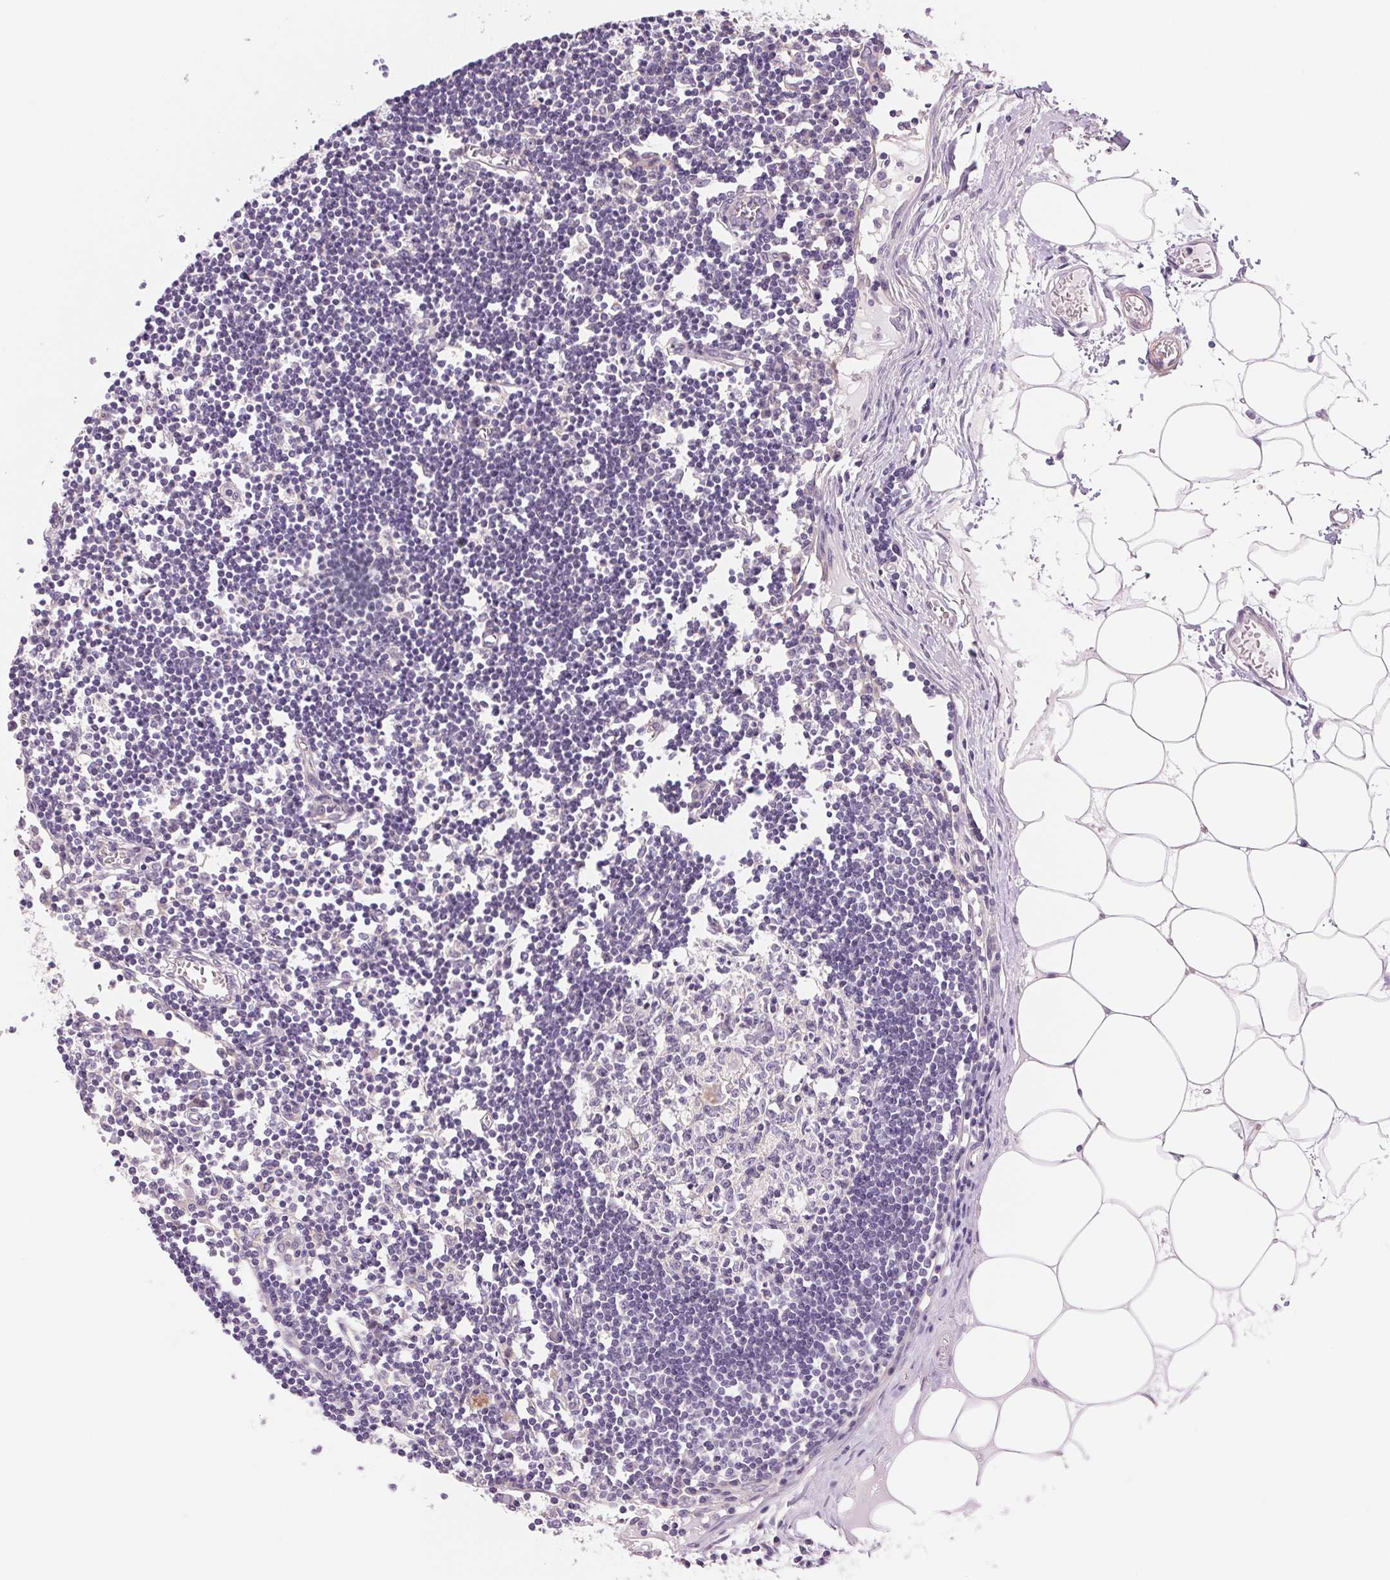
{"staining": {"intensity": "negative", "quantity": "none", "location": "none"}, "tissue": "lymph node", "cell_type": "Germinal center cells", "image_type": "normal", "snomed": [{"axis": "morphology", "description": "Normal tissue, NOS"}, {"axis": "topography", "description": "Lymph node"}], "caption": "High power microscopy photomicrograph of an IHC photomicrograph of benign lymph node, revealing no significant staining in germinal center cells.", "gene": "SMTN", "patient": {"sex": "female", "age": 65}}